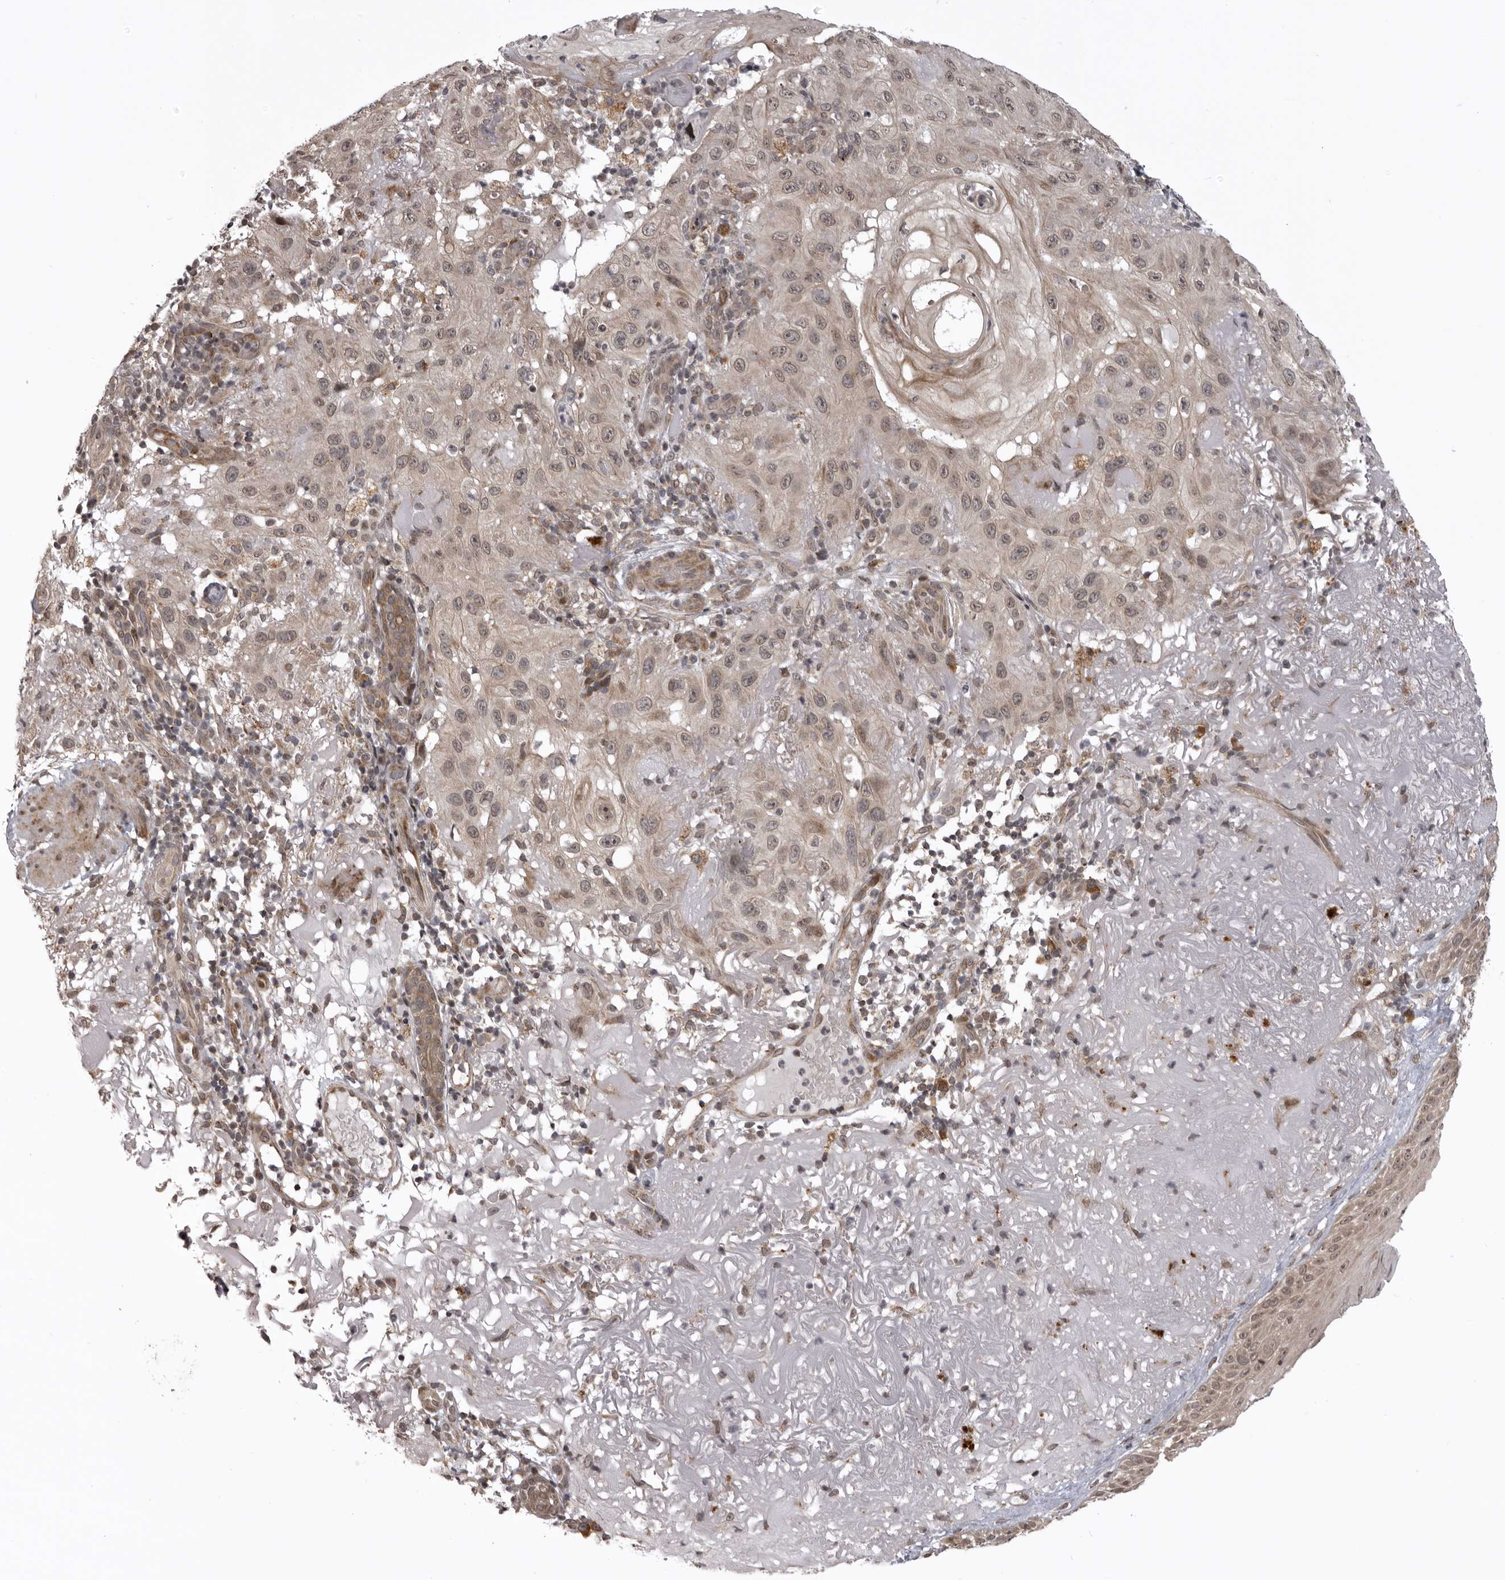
{"staining": {"intensity": "moderate", "quantity": "25%-75%", "location": "cytoplasmic/membranous"}, "tissue": "skin cancer", "cell_type": "Tumor cells", "image_type": "cancer", "snomed": [{"axis": "morphology", "description": "Normal tissue, NOS"}, {"axis": "morphology", "description": "Squamous cell carcinoma, NOS"}, {"axis": "topography", "description": "Skin"}], "caption": "Skin squamous cell carcinoma stained for a protein demonstrates moderate cytoplasmic/membranous positivity in tumor cells.", "gene": "C1orf109", "patient": {"sex": "female", "age": 96}}